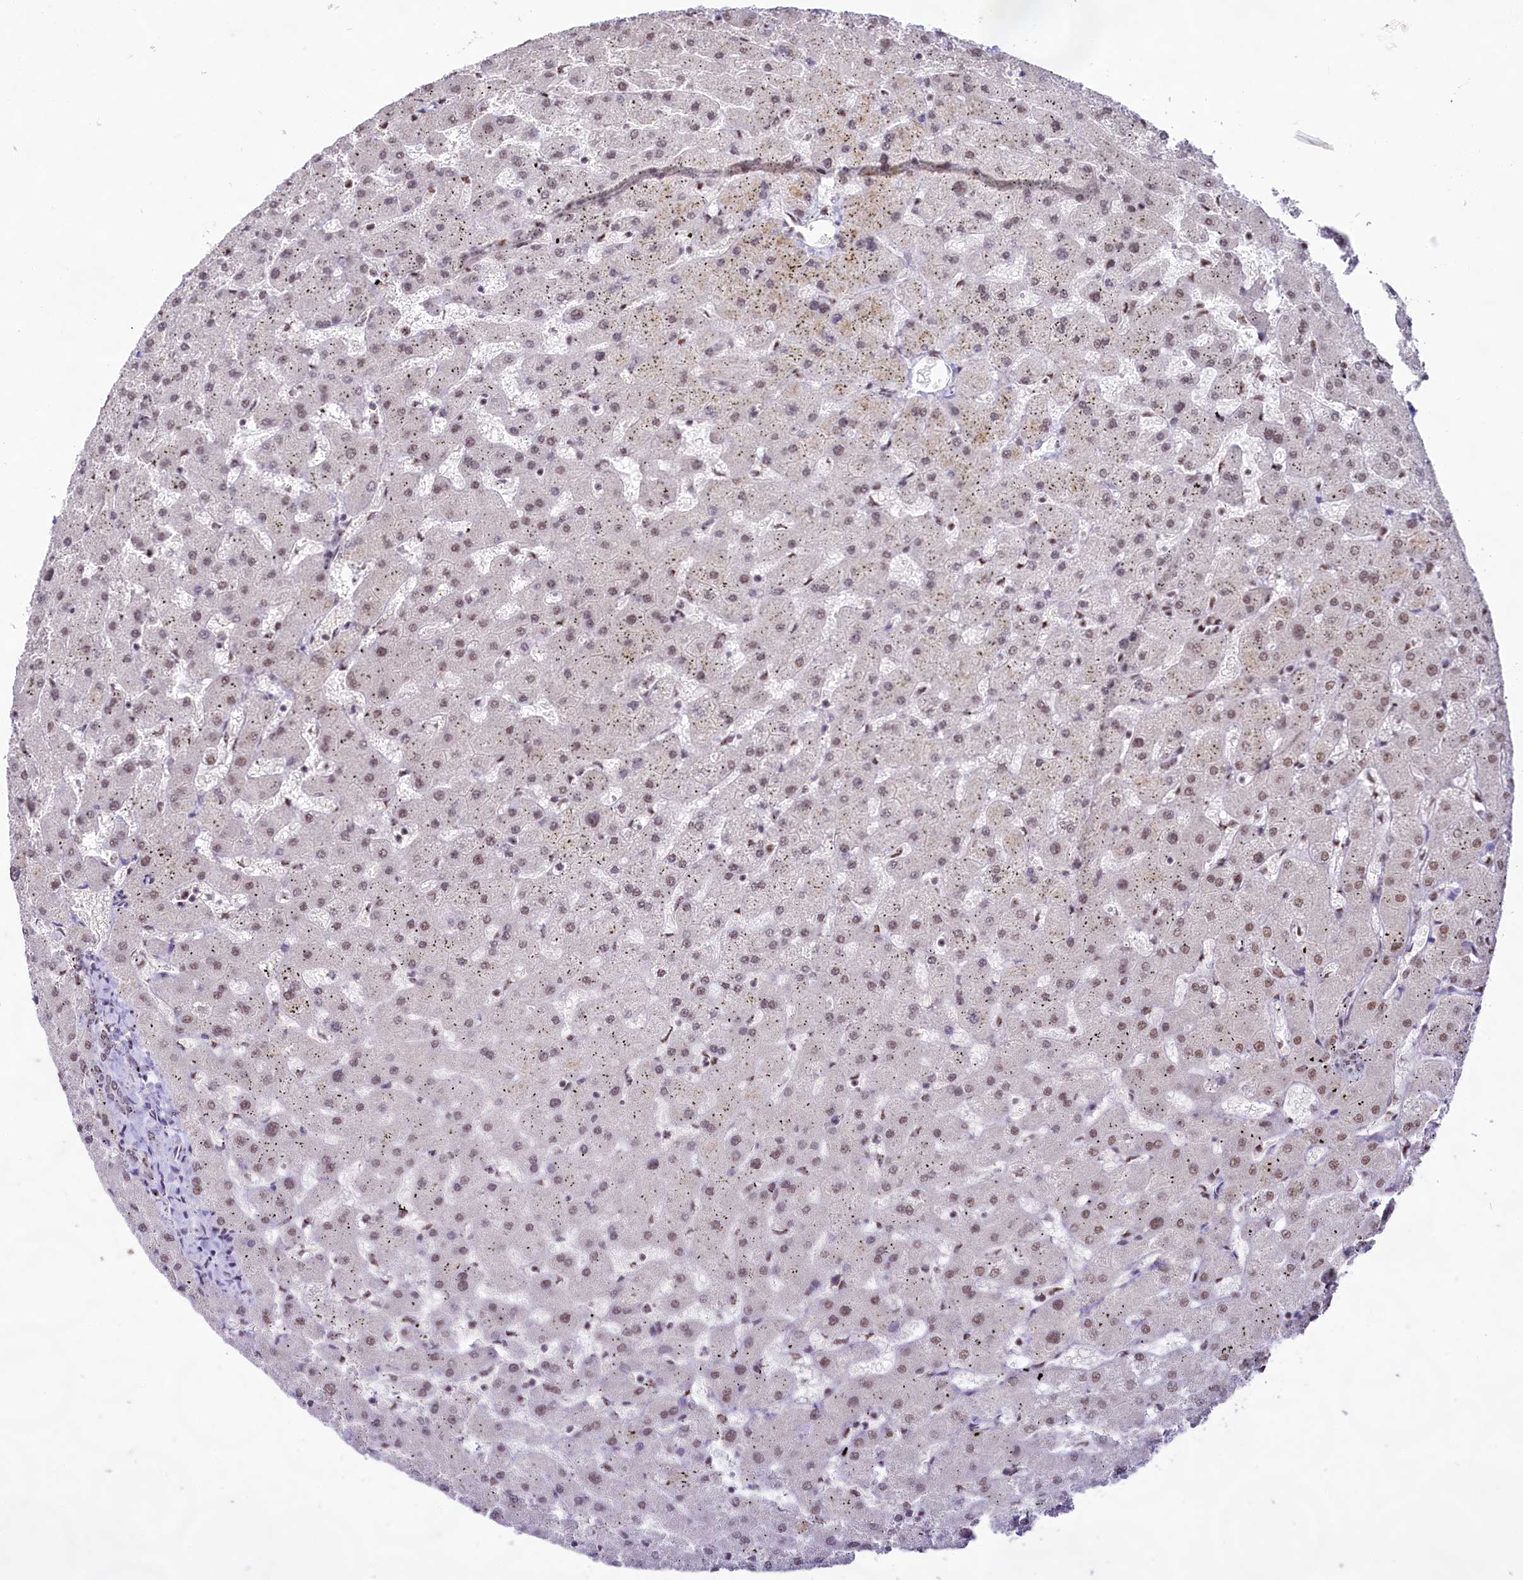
{"staining": {"intensity": "moderate", "quantity": ">75%", "location": "nuclear"}, "tissue": "liver", "cell_type": "Cholangiocytes", "image_type": "normal", "snomed": [{"axis": "morphology", "description": "Normal tissue, NOS"}, {"axis": "topography", "description": "Liver"}], "caption": "Human liver stained with a protein marker exhibits moderate staining in cholangiocytes.", "gene": "HIRA", "patient": {"sex": "female", "age": 63}}